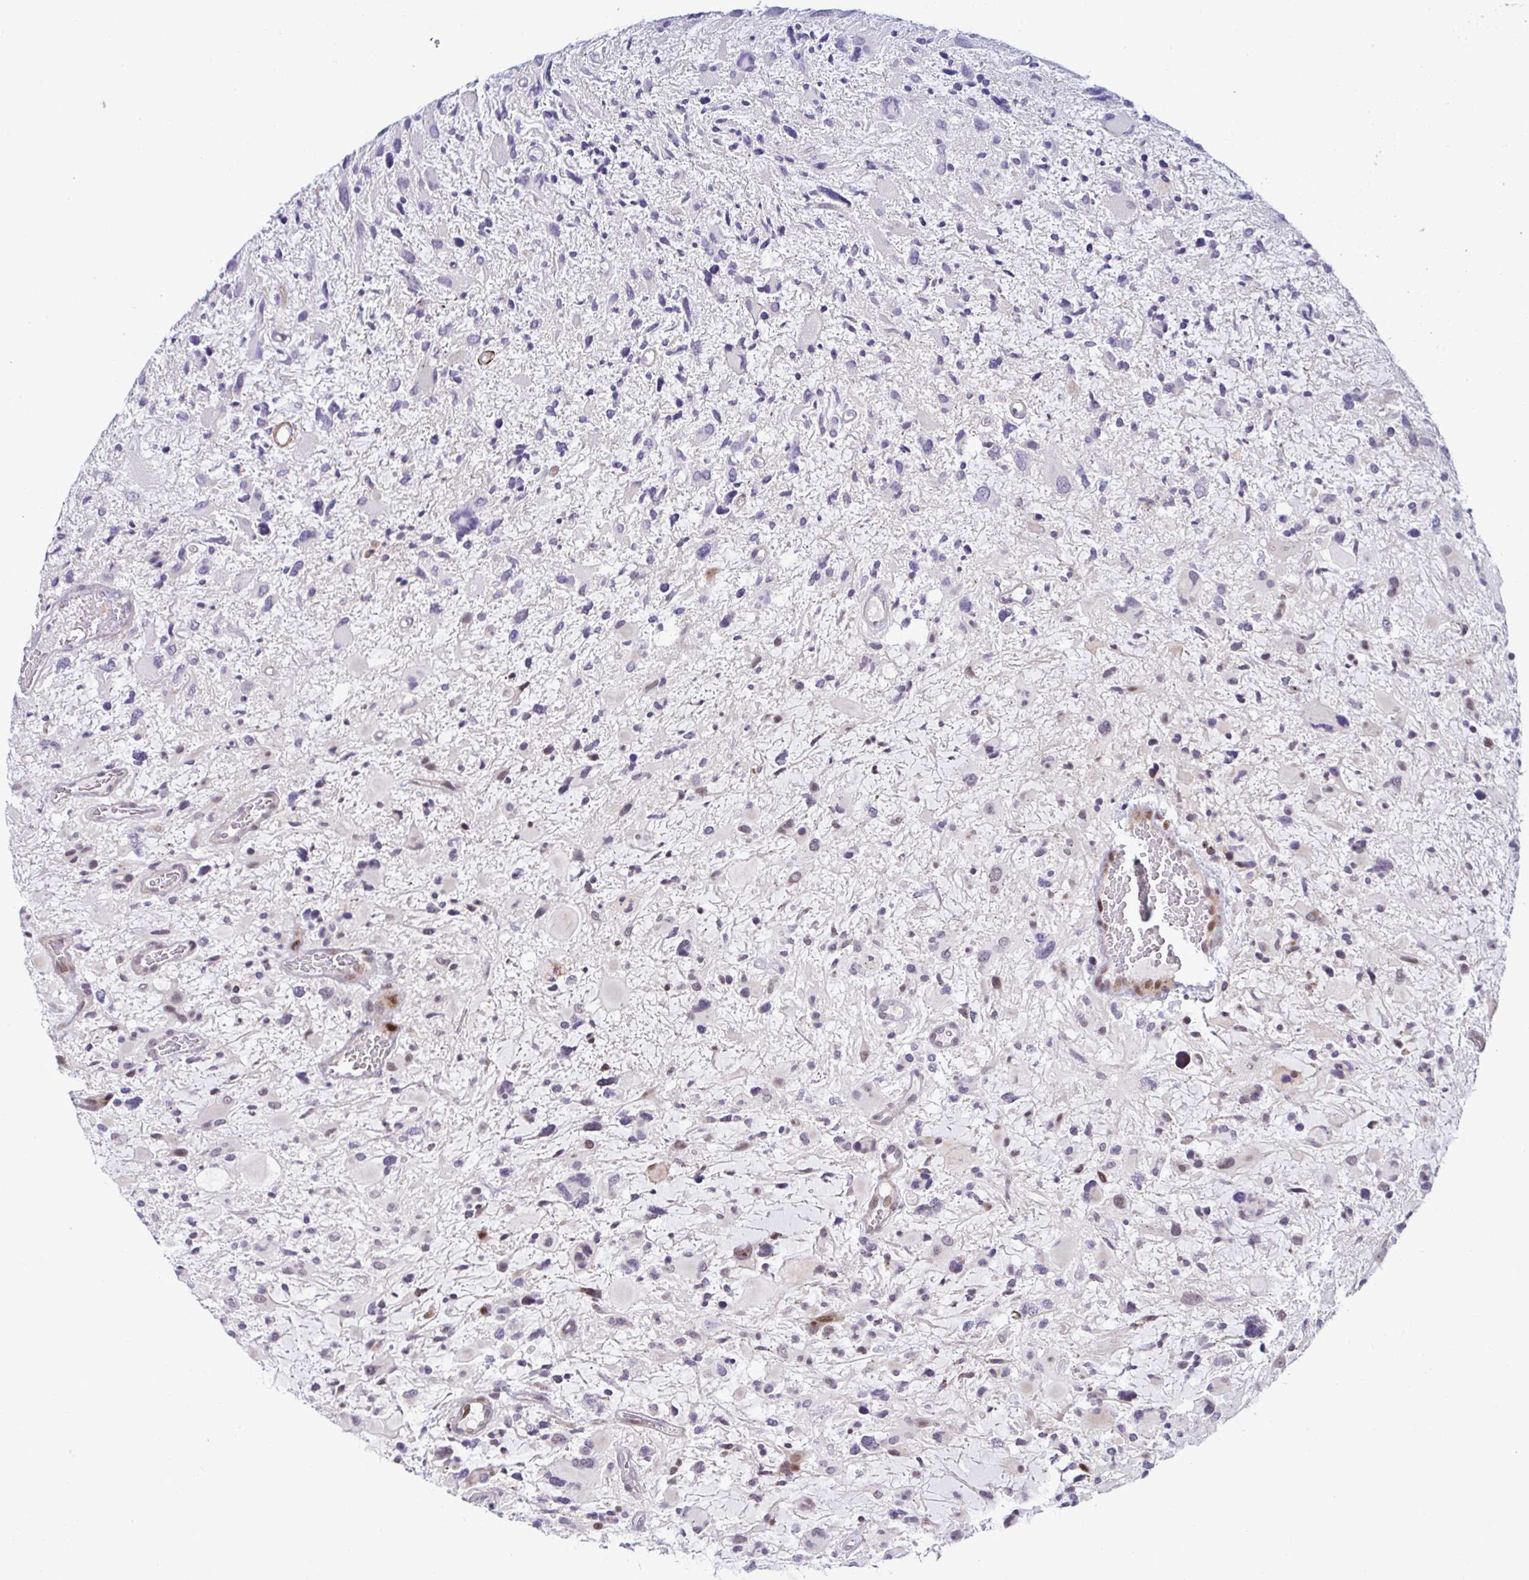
{"staining": {"intensity": "negative", "quantity": "none", "location": "none"}, "tissue": "glioma", "cell_type": "Tumor cells", "image_type": "cancer", "snomed": [{"axis": "morphology", "description": "Glioma, malignant, High grade"}, {"axis": "topography", "description": "Brain"}], "caption": "Immunohistochemical staining of malignant glioma (high-grade) shows no significant expression in tumor cells.", "gene": "DZIP1", "patient": {"sex": "female", "age": 11}}